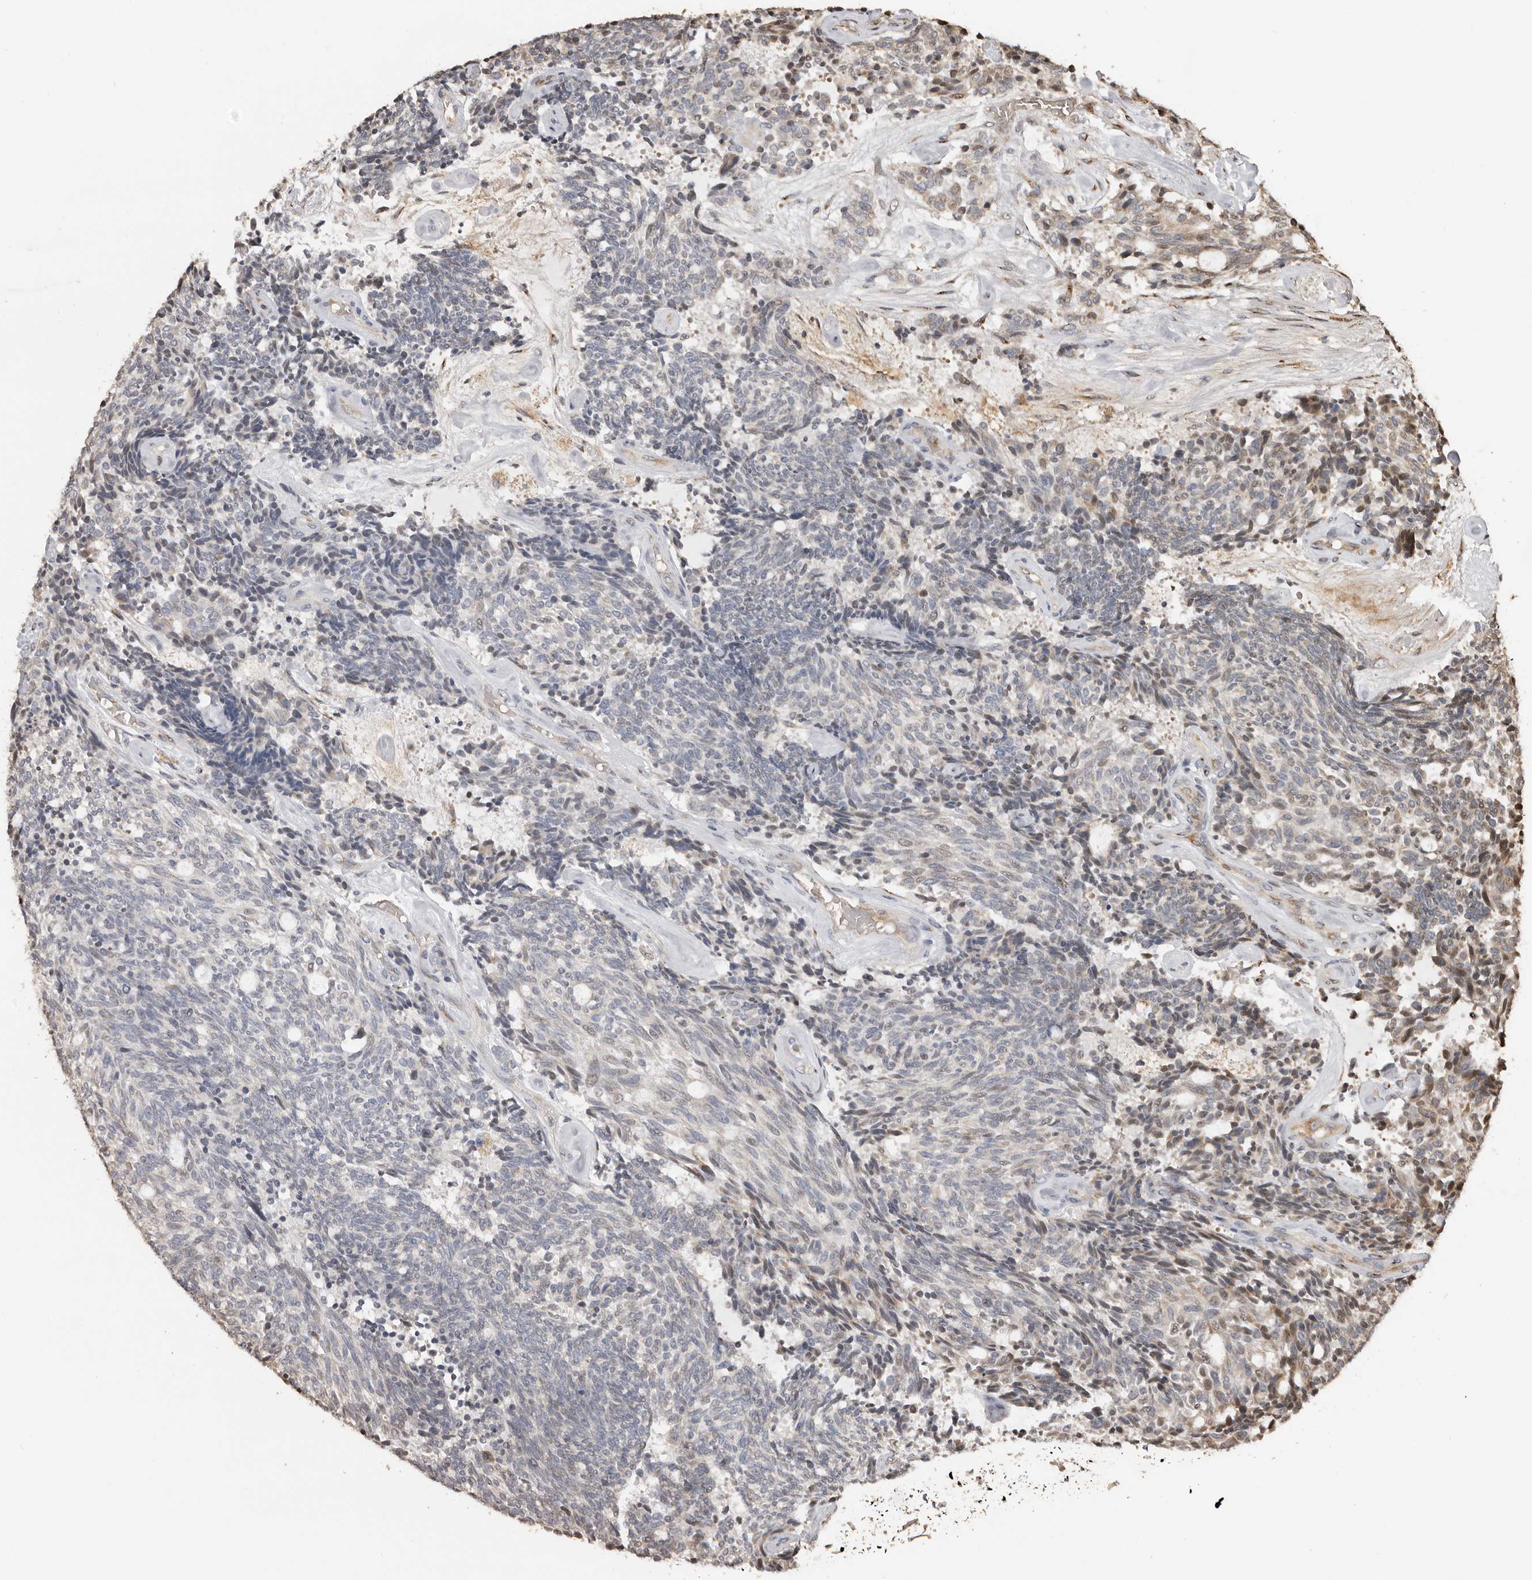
{"staining": {"intensity": "weak", "quantity": "<25%", "location": "cytoplasmic/membranous"}, "tissue": "carcinoid", "cell_type": "Tumor cells", "image_type": "cancer", "snomed": [{"axis": "morphology", "description": "Carcinoid, malignant, NOS"}, {"axis": "topography", "description": "Pancreas"}], "caption": "Immunohistochemical staining of carcinoid reveals no significant staining in tumor cells.", "gene": "ENTREP1", "patient": {"sex": "female", "age": 54}}